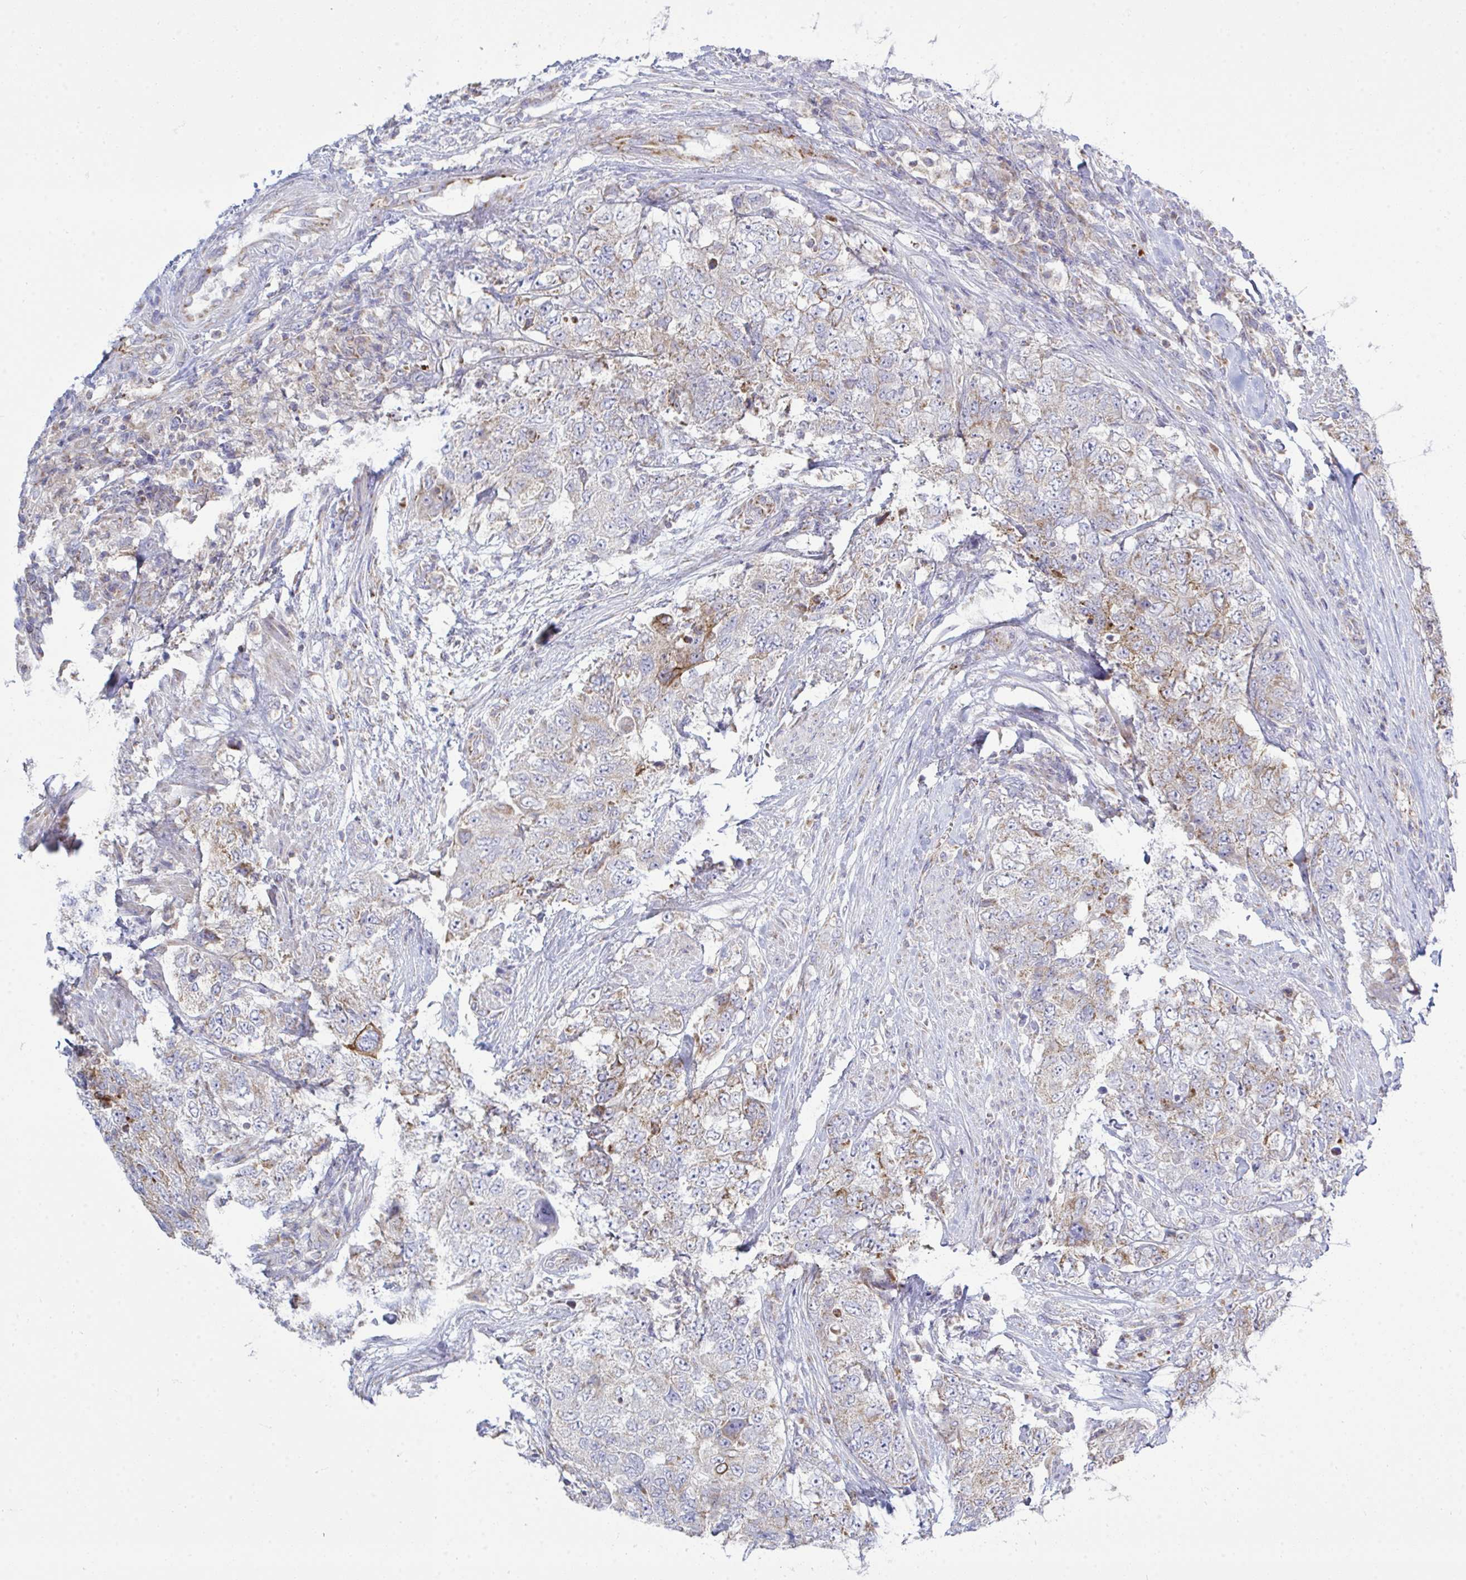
{"staining": {"intensity": "moderate", "quantity": "<25%", "location": "cytoplasmic/membranous"}, "tissue": "urothelial cancer", "cell_type": "Tumor cells", "image_type": "cancer", "snomed": [{"axis": "morphology", "description": "Urothelial carcinoma, High grade"}, {"axis": "topography", "description": "Urinary bladder"}], "caption": "DAB (3,3'-diaminobenzidine) immunohistochemical staining of human urothelial carcinoma (high-grade) reveals moderate cytoplasmic/membranous protein positivity in approximately <25% of tumor cells. (Stains: DAB in brown, nuclei in blue, Microscopy: brightfield microscopy at high magnification).", "gene": "NDUFA7", "patient": {"sex": "female", "age": 78}}